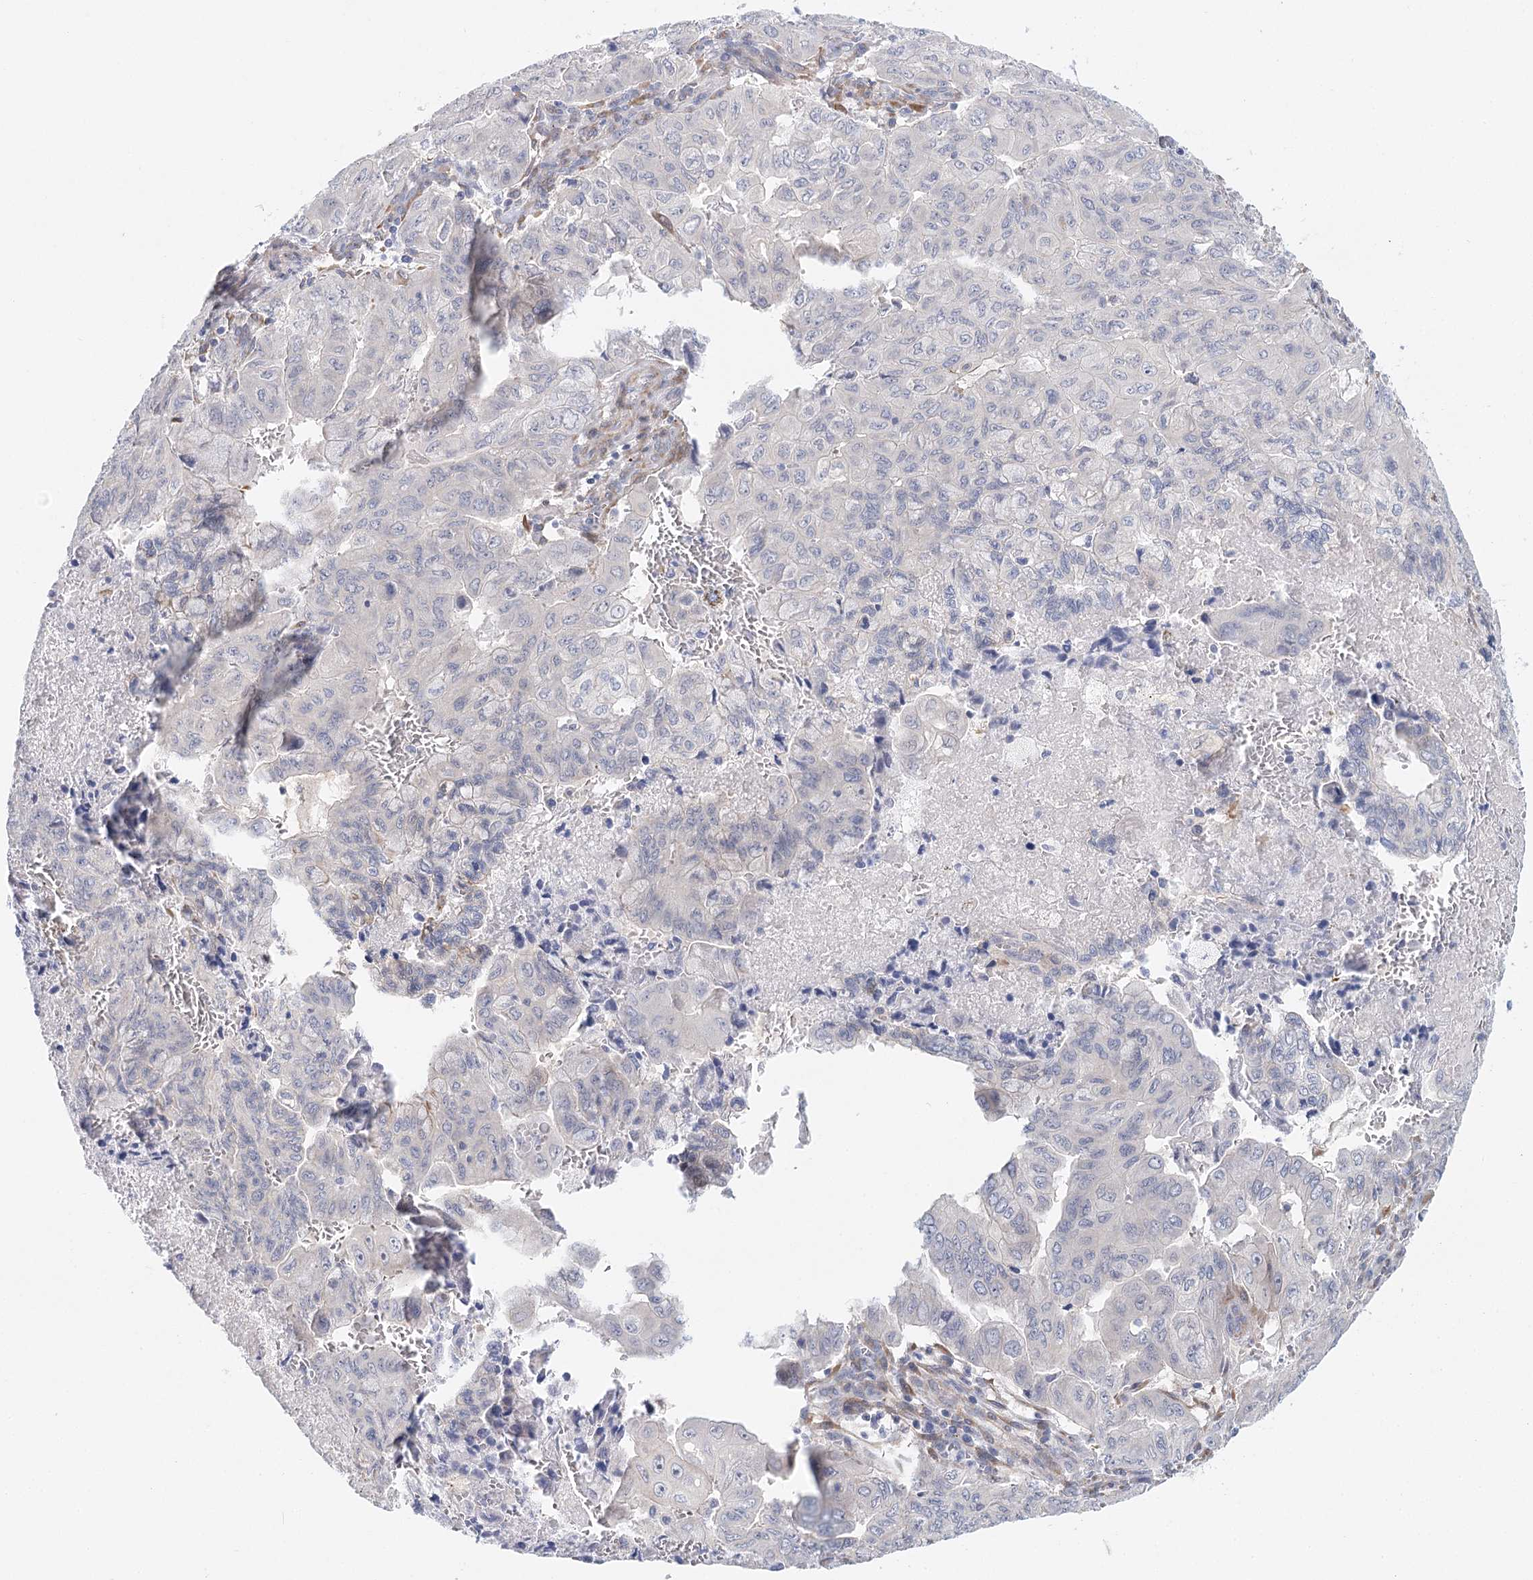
{"staining": {"intensity": "negative", "quantity": "none", "location": "none"}, "tissue": "pancreatic cancer", "cell_type": "Tumor cells", "image_type": "cancer", "snomed": [{"axis": "morphology", "description": "Adenocarcinoma, NOS"}, {"axis": "topography", "description": "Pancreas"}], "caption": "Immunohistochemical staining of adenocarcinoma (pancreatic) demonstrates no significant expression in tumor cells.", "gene": "TEX12", "patient": {"sex": "male", "age": 51}}